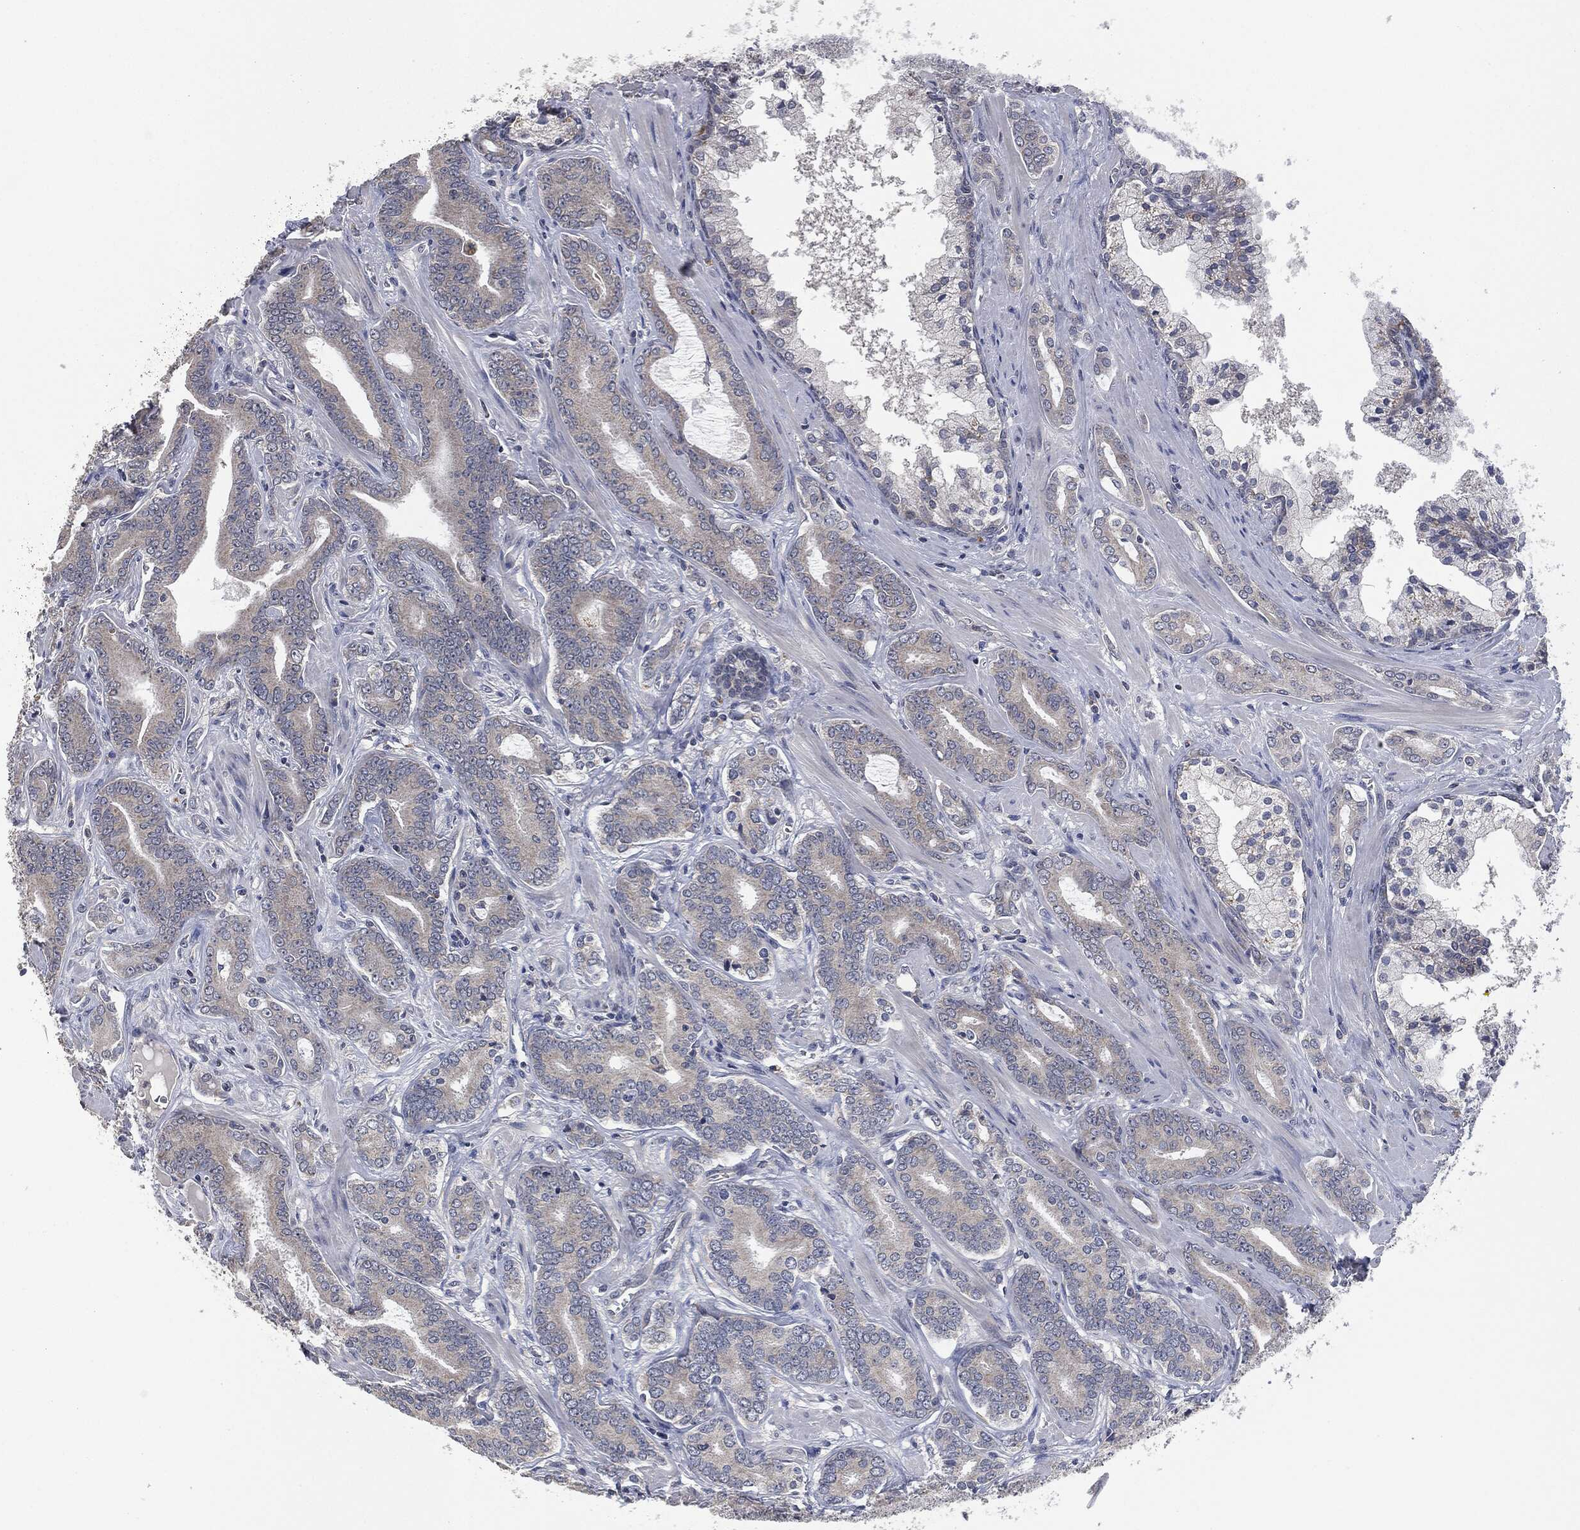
{"staining": {"intensity": "moderate", "quantity": "<25%", "location": "cytoplasmic/membranous"}, "tissue": "prostate cancer", "cell_type": "Tumor cells", "image_type": "cancer", "snomed": [{"axis": "morphology", "description": "Adenocarcinoma, NOS"}, {"axis": "topography", "description": "Prostate"}], "caption": "Adenocarcinoma (prostate) tissue demonstrates moderate cytoplasmic/membranous positivity in approximately <25% of tumor cells", "gene": "IL1RN", "patient": {"sex": "male", "age": 55}}